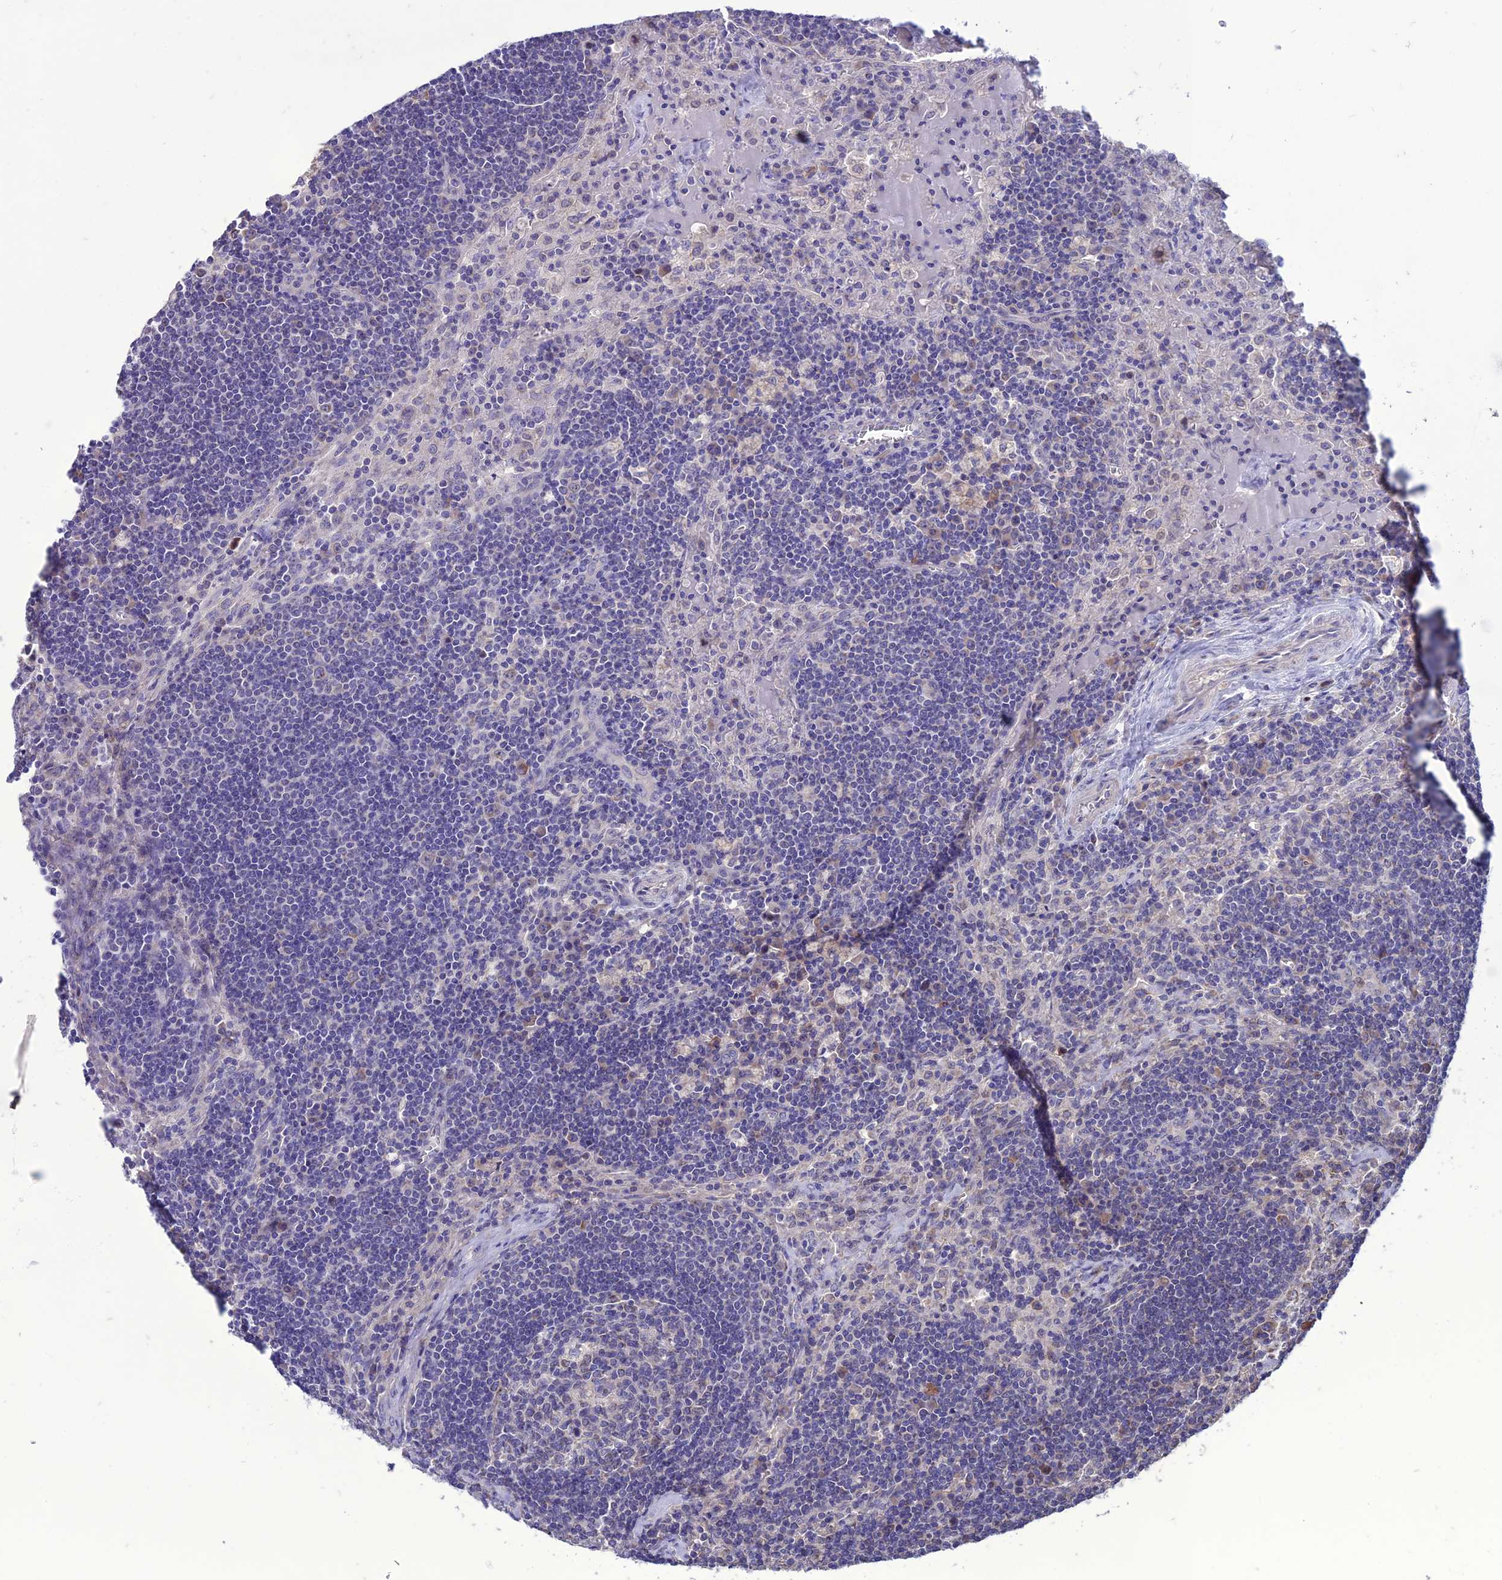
{"staining": {"intensity": "weak", "quantity": "<25%", "location": "cytoplasmic/membranous"}, "tissue": "lymph node", "cell_type": "Germinal center cells", "image_type": "normal", "snomed": [{"axis": "morphology", "description": "Normal tissue, NOS"}, {"axis": "topography", "description": "Lymph node"}], "caption": "This photomicrograph is of benign lymph node stained with IHC to label a protein in brown with the nuclei are counter-stained blue. There is no staining in germinal center cells.", "gene": "HOGA1", "patient": {"sex": "male", "age": 58}}